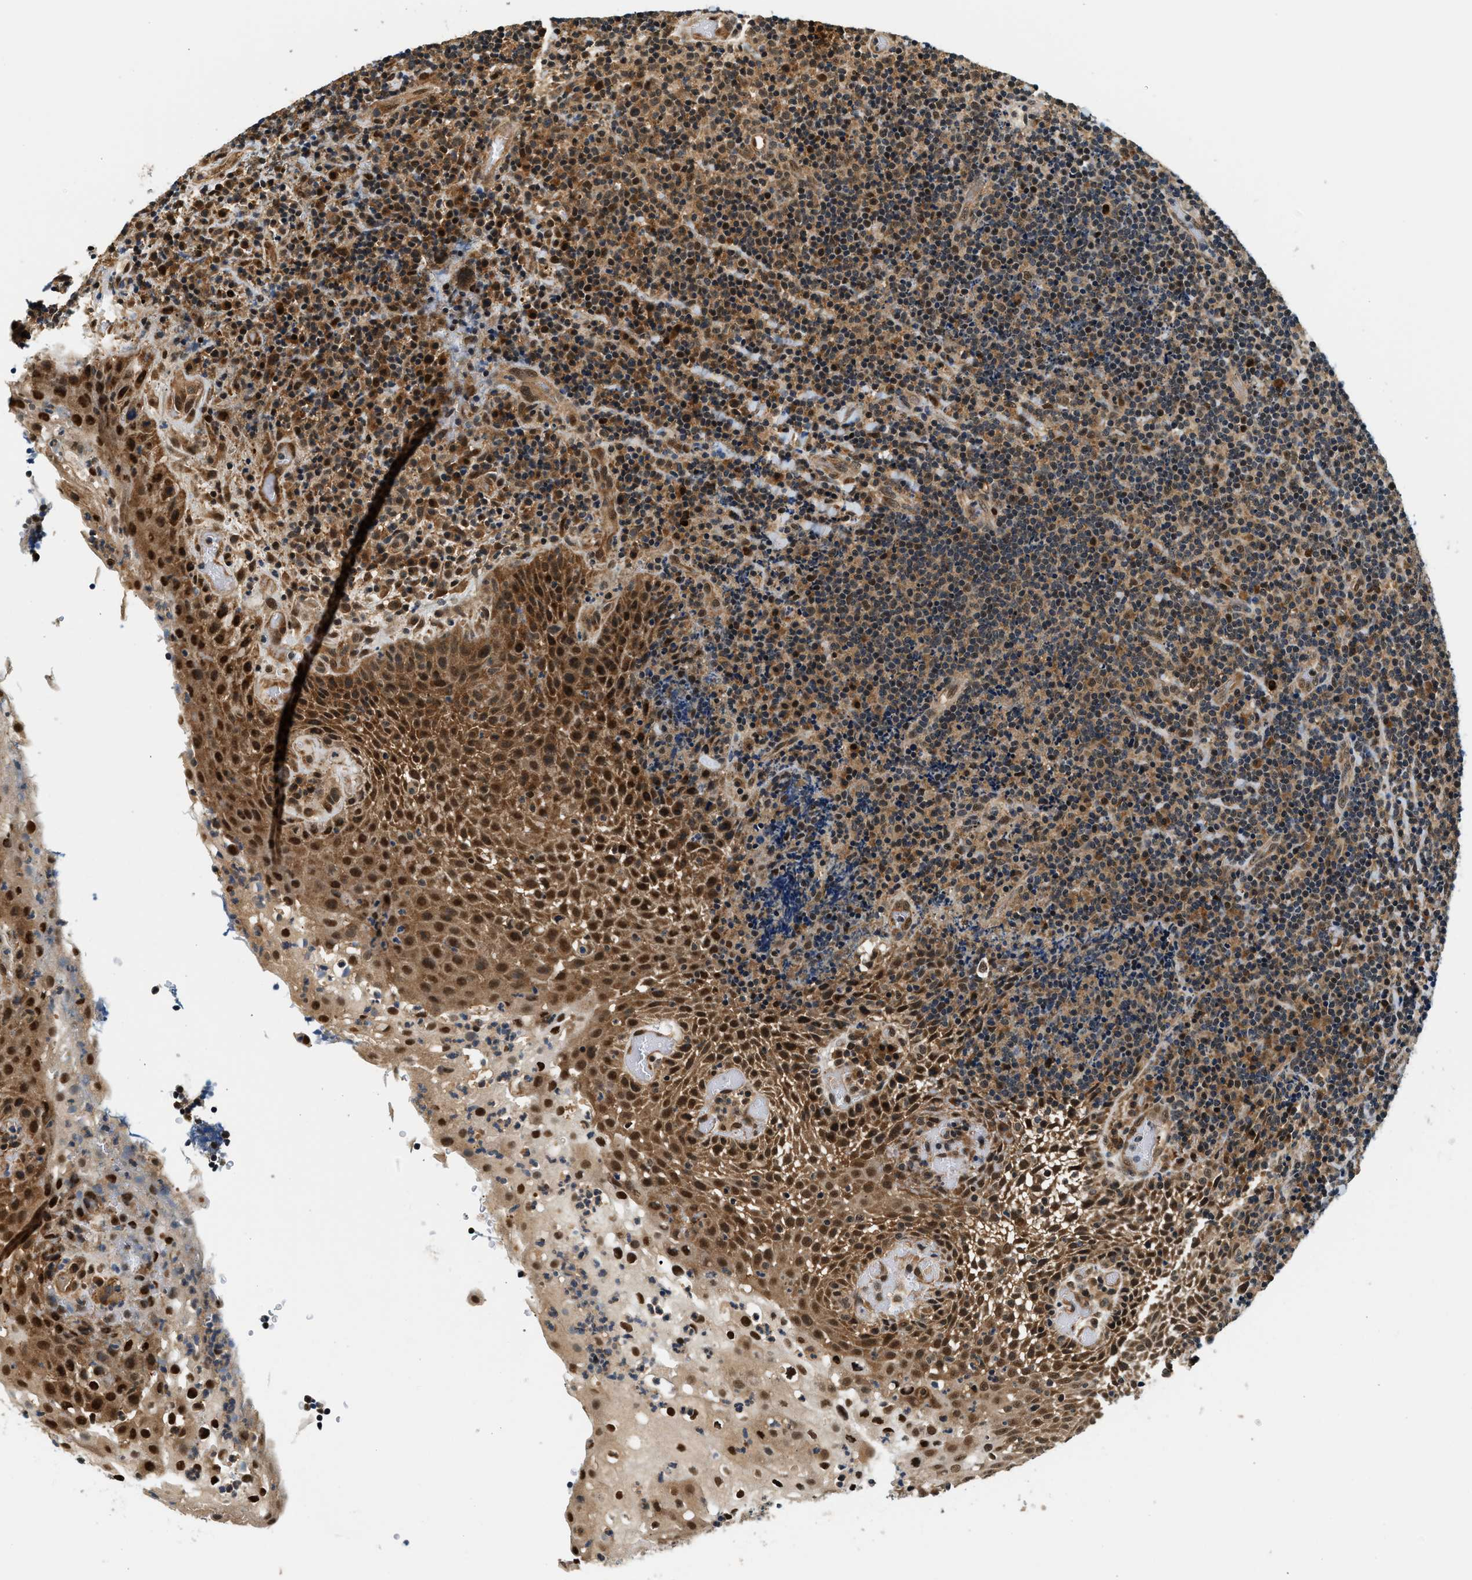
{"staining": {"intensity": "strong", "quantity": "25%-75%", "location": "cytoplasmic/membranous,nuclear"}, "tissue": "lymphoma", "cell_type": "Tumor cells", "image_type": "cancer", "snomed": [{"axis": "morphology", "description": "Malignant lymphoma, non-Hodgkin's type, High grade"}, {"axis": "topography", "description": "Tonsil"}], "caption": "A photomicrograph of human malignant lymphoma, non-Hodgkin's type (high-grade) stained for a protein exhibits strong cytoplasmic/membranous and nuclear brown staining in tumor cells.", "gene": "PSMD3", "patient": {"sex": "female", "age": 36}}